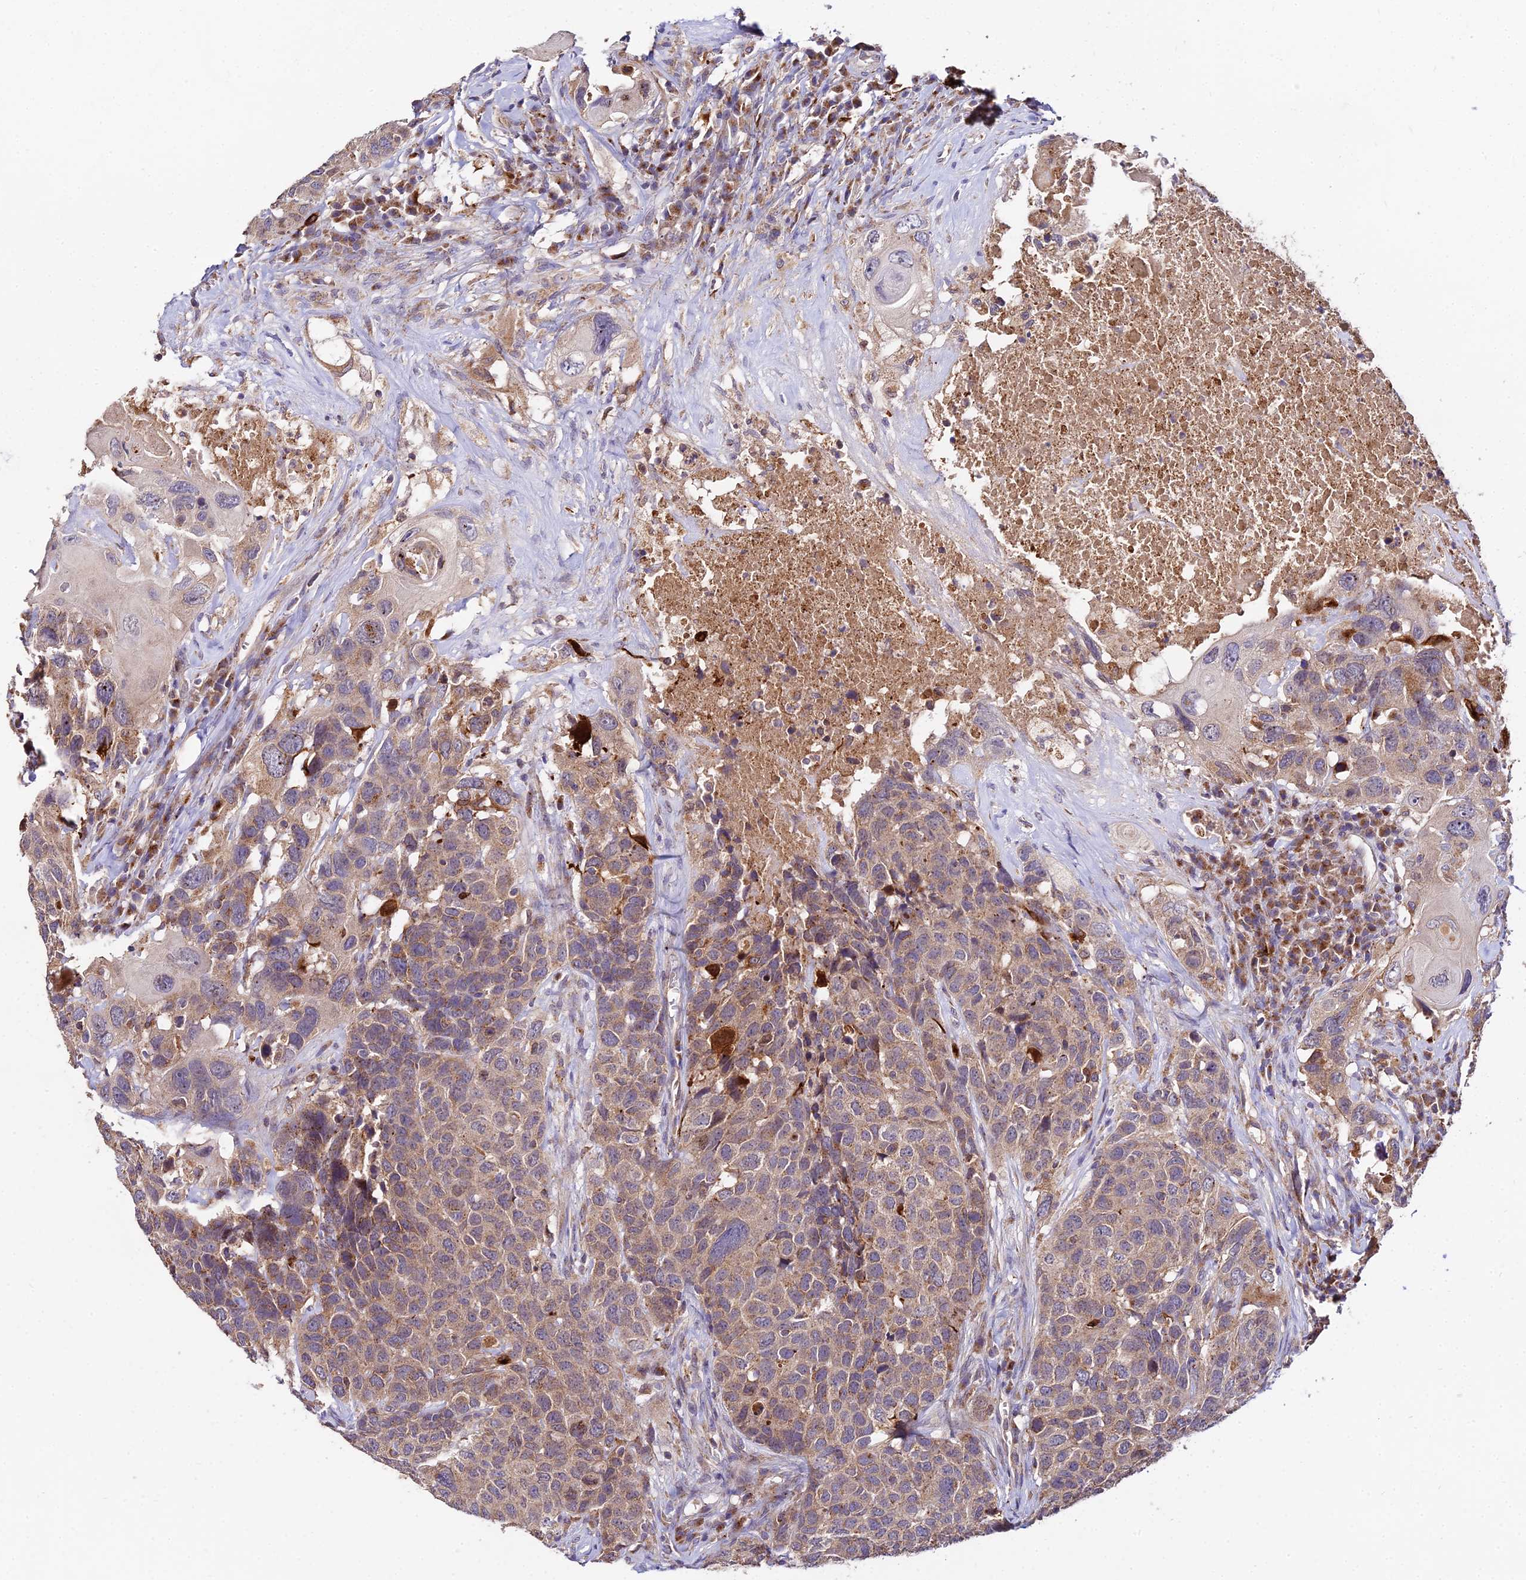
{"staining": {"intensity": "moderate", "quantity": ">75%", "location": "cytoplasmic/membranous"}, "tissue": "head and neck cancer", "cell_type": "Tumor cells", "image_type": "cancer", "snomed": [{"axis": "morphology", "description": "Squamous cell carcinoma, NOS"}, {"axis": "topography", "description": "Head-Neck"}], "caption": "Protein expression analysis of squamous cell carcinoma (head and neck) displays moderate cytoplasmic/membranous expression in about >75% of tumor cells.", "gene": "PEX19", "patient": {"sex": "male", "age": 66}}